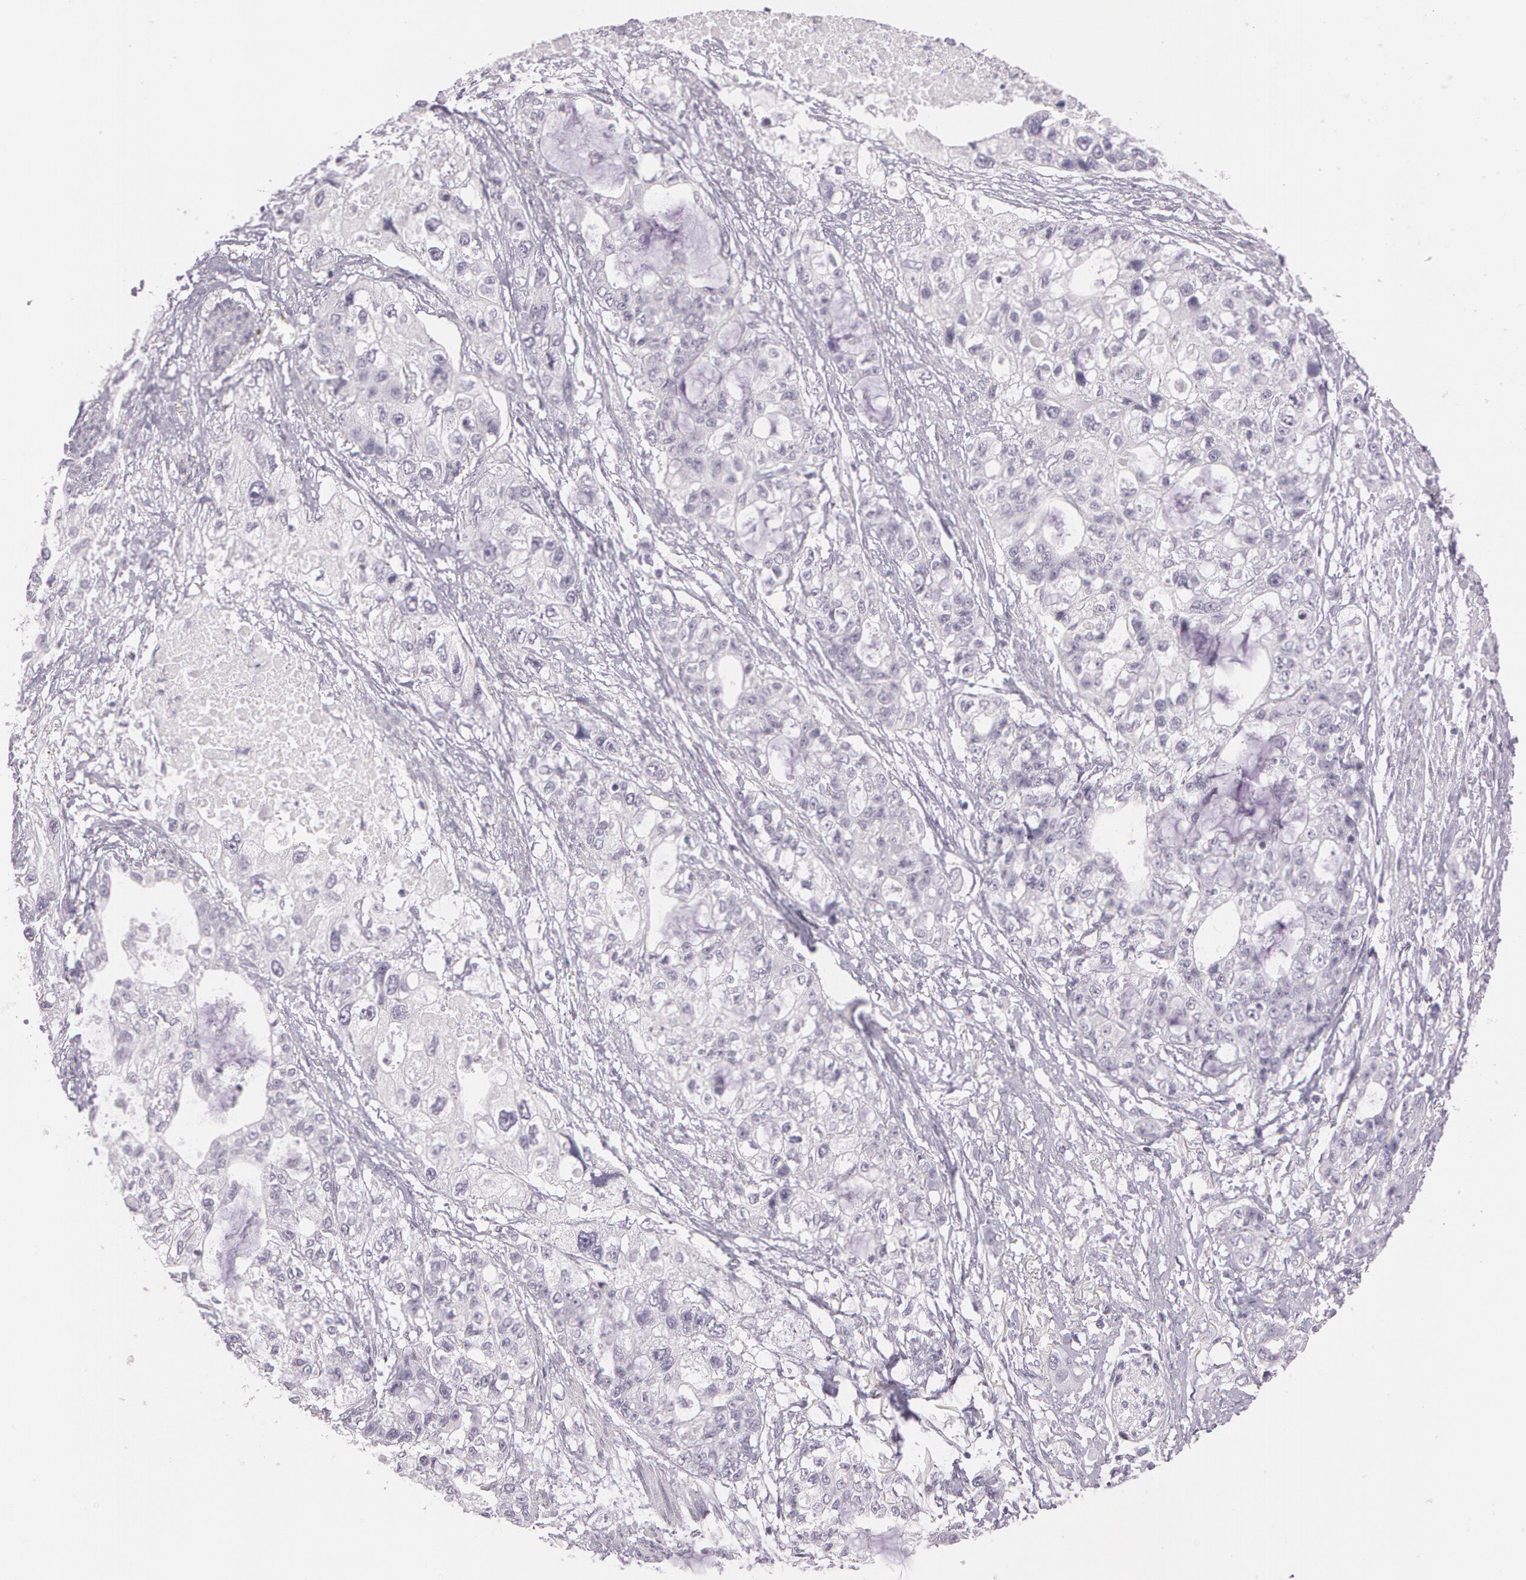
{"staining": {"intensity": "negative", "quantity": "none", "location": "none"}, "tissue": "stomach cancer", "cell_type": "Tumor cells", "image_type": "cancer", "snomed": [{"axis": "morphology", "description": "Adenocarcinoma, NOS"}, {"axis": "topography", "description": "Stomach, upper"}], "caption": "An immunohistochemistry micrograph of stomach adenocarcinoma is shown. There is no staining in tumor cells of stomach adenocarcinoma.", "gene": "OTC", "patient": {"sex": "female", "age": 52}}